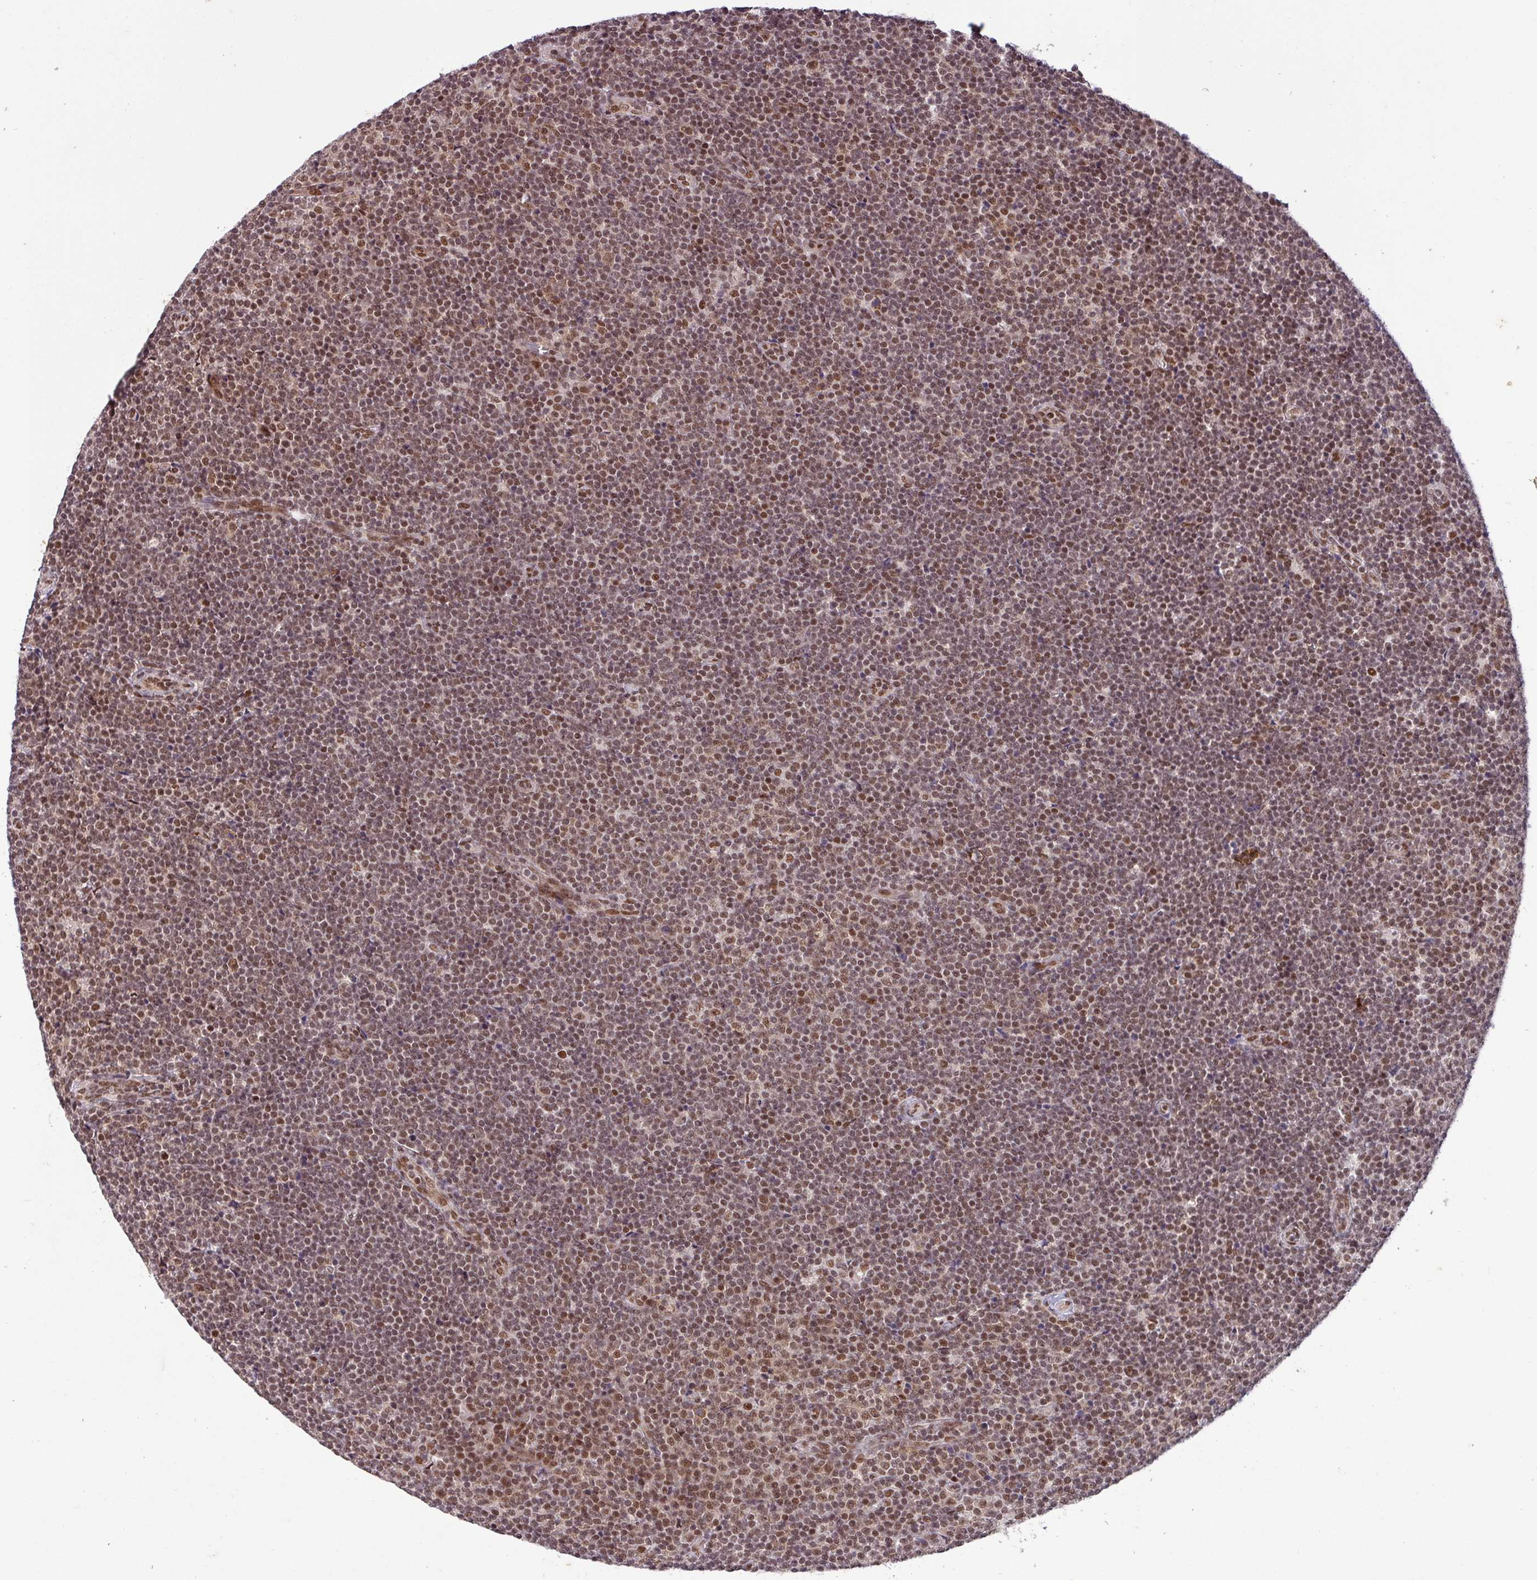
{"staining": {"intensity": "moderate", "quantity": ">75%", "location": "nuclear"}, "tissue": "lymphoma", "cell_type": "Tumor cells", "image_type": "cancer", "snomed": [{"axis": "morphology", "description": "Malignant lymphoma, non-Hodgkin's type, Low grade"}, {"axis": "topography", "description": "Lymph node"}], "caption": "Brown immunohistochemical staining in low-grade malignant lymphoma, non-Hodgkin's type exhibits moderate nuclear staining in about >75% of tumor cells. Ihc stains the protein in brown and the nuclei are stained blue.", "gene": "SRSF2", "patient": {"sex": "male", "age": 48}}